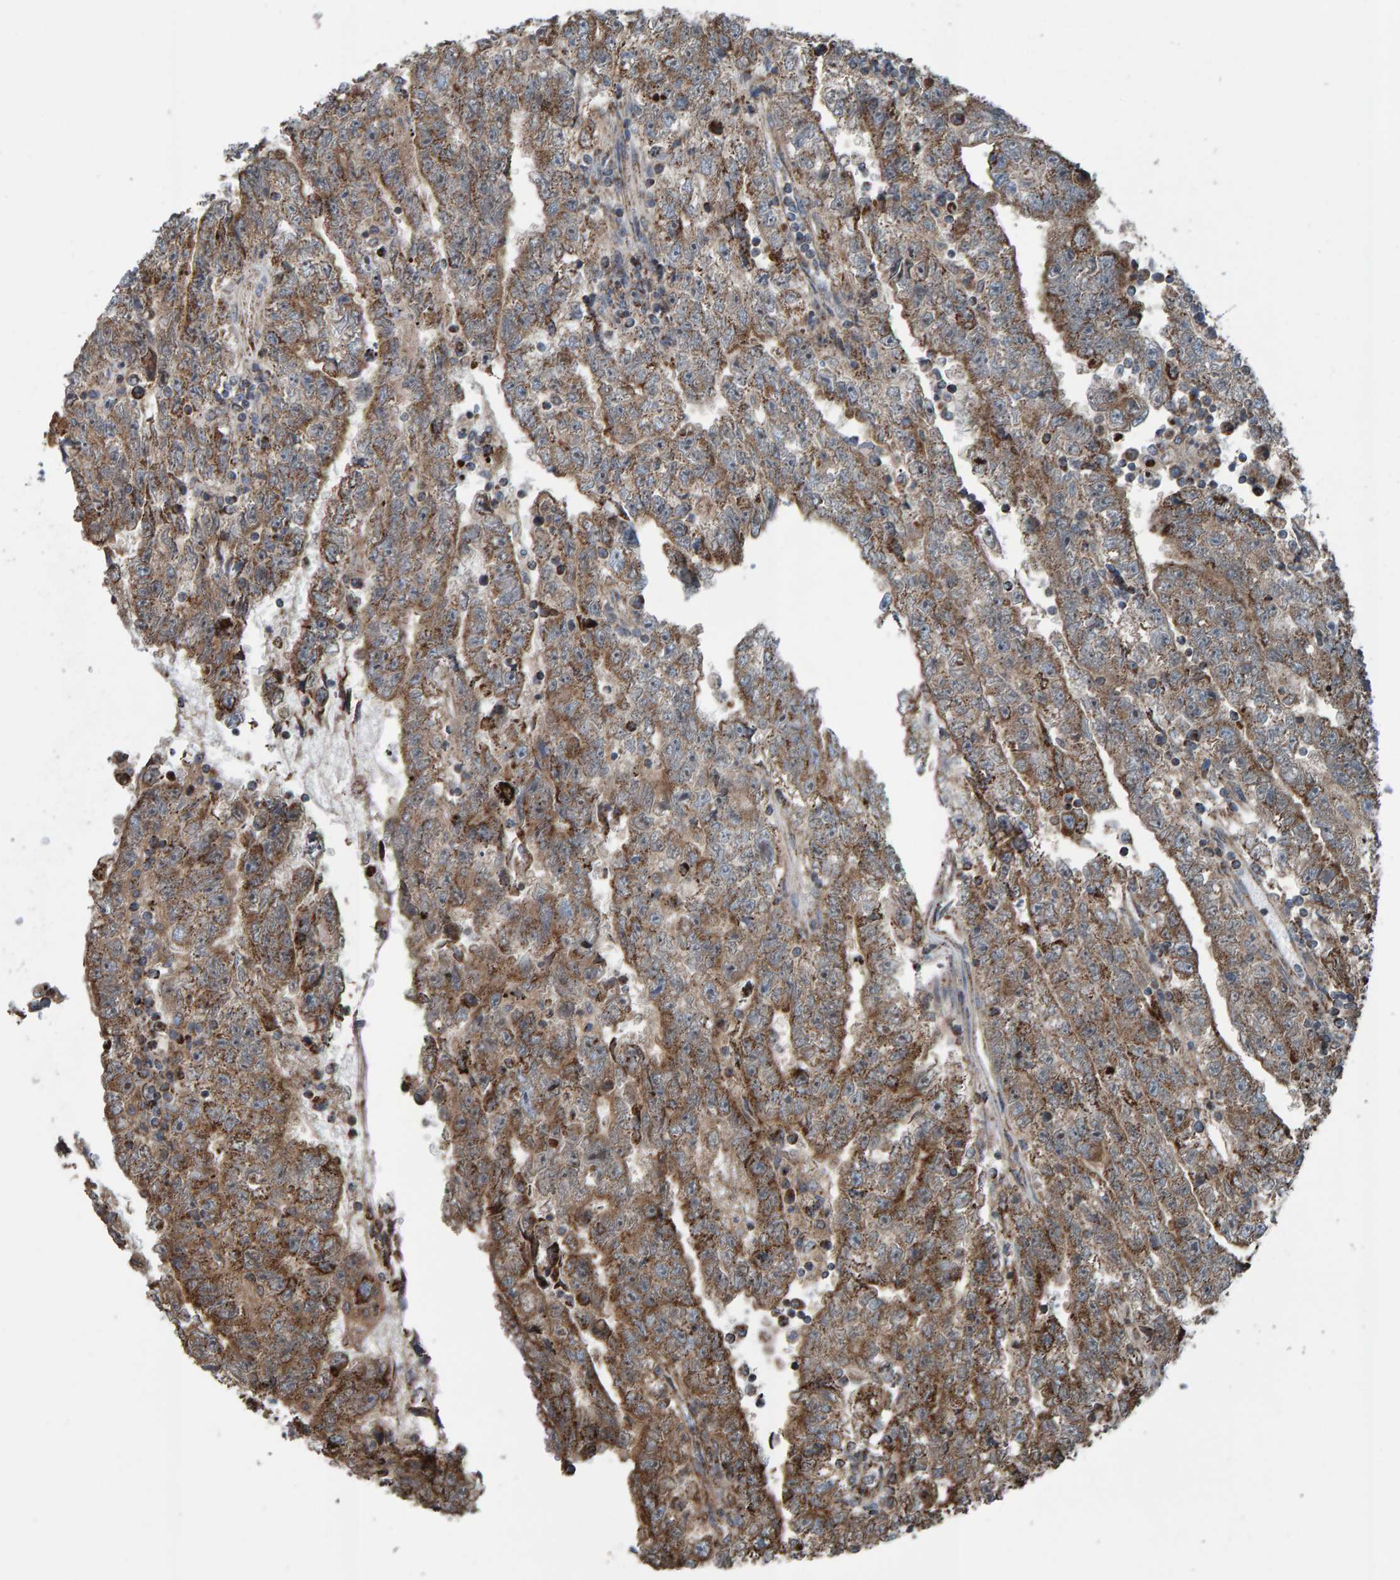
{"staining": {"intensity": "moderate", "quantity": "25%-75%", "location": "cytoplasmic/membranous"}, "tissue": "testis cancer", "cell_type": "Tumor cells", "image_type": "cancer", "snomed": [{"axis": "morphology", "description": "Carcinoma, Embryonal, NOS"}, {"axis": "topography", "description": "Testis"}], "caption": "The immunohistochemical stain labels moderate cytoplasmic/membranous positivity in tumor cells of testis cancer (embryonal carcinoma) tissue. (DAB (3,3'-diaminobenzidine) IHC, brown staining for protein, blue staining for nuclei).", "gene": "ZNF48", "patient": {"sex": "male", "age": 25}}